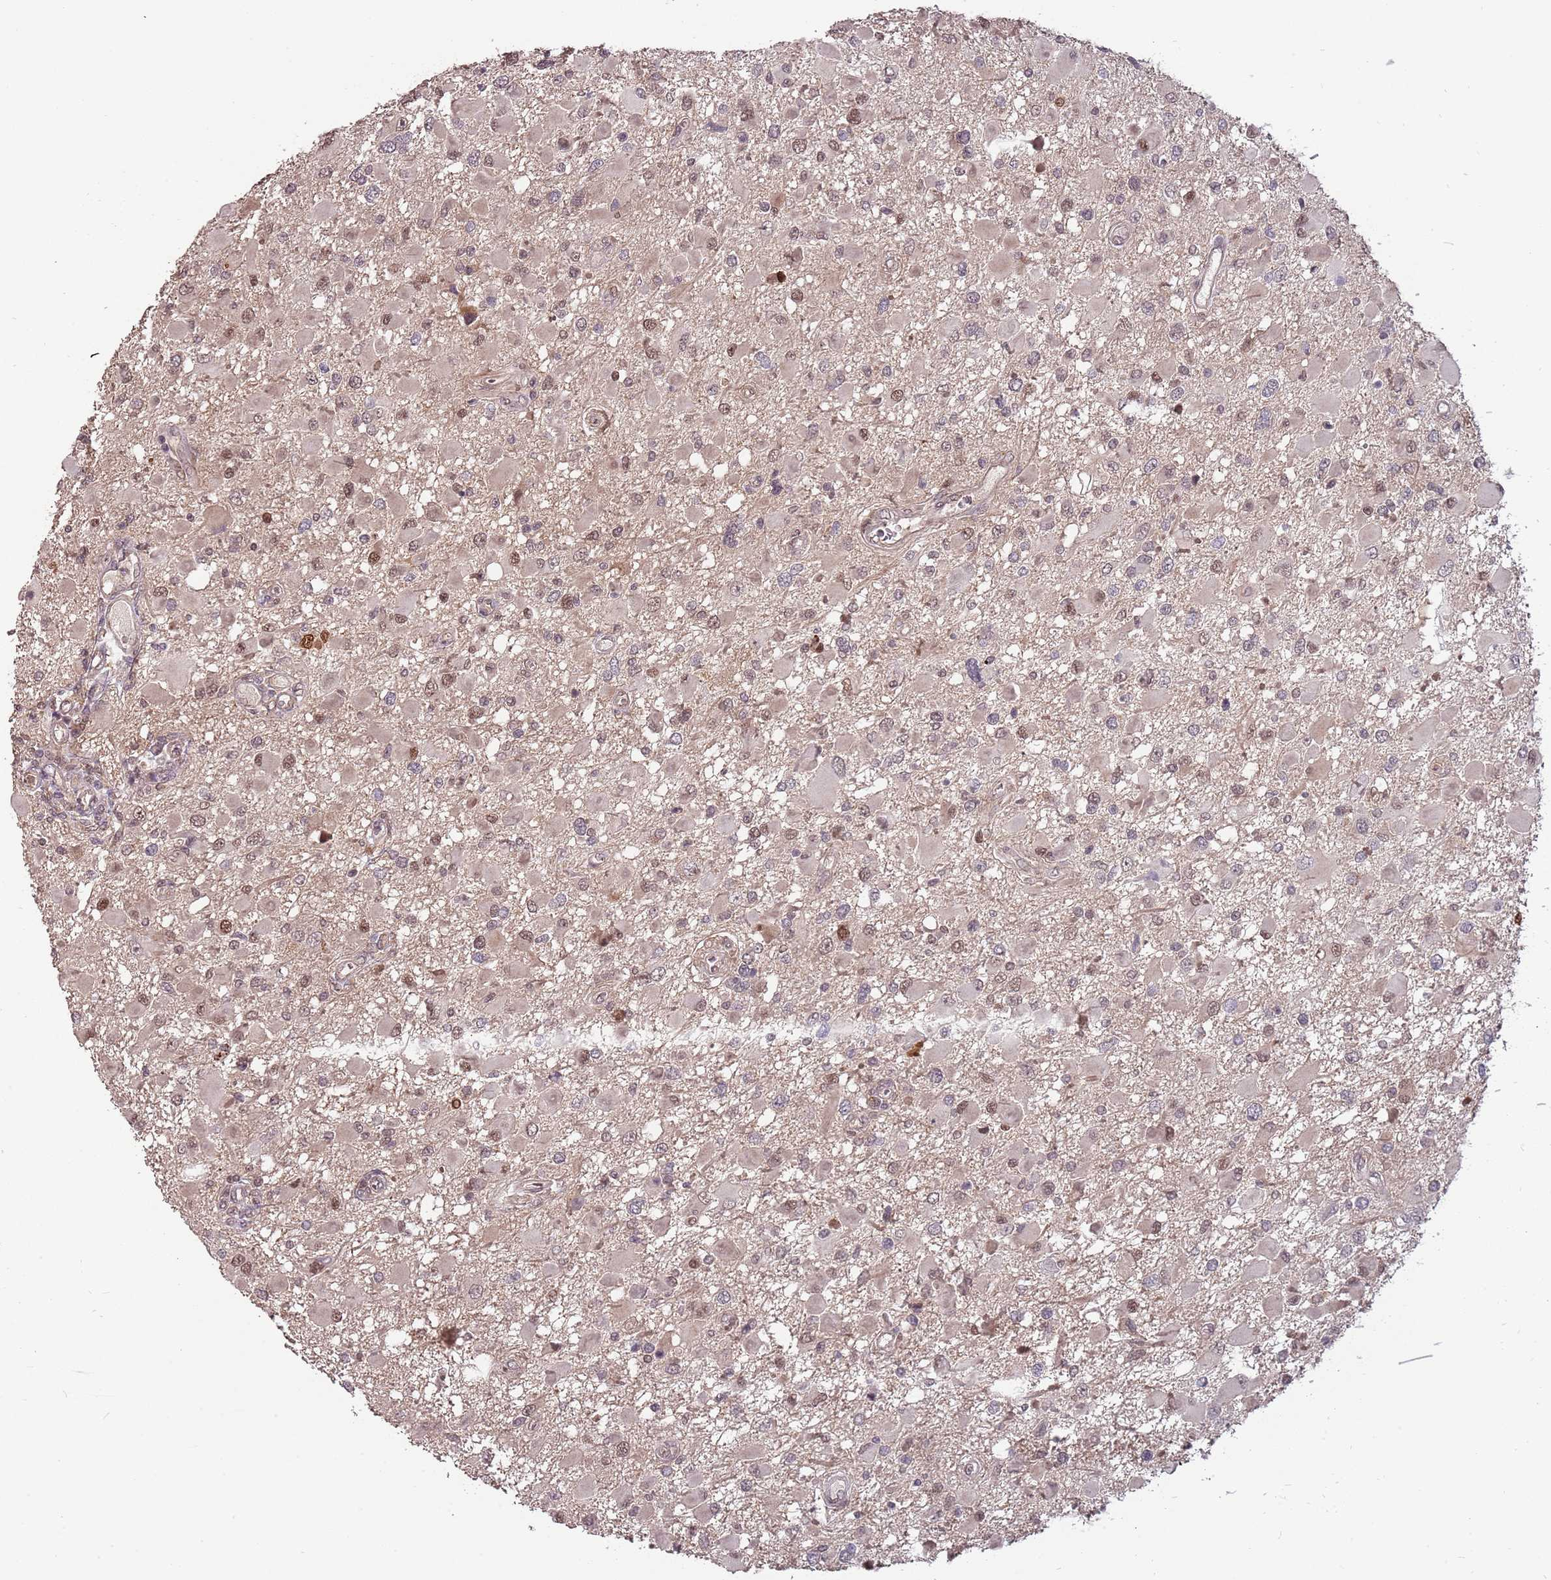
{"staining": {"intensity": "moderate", "quantity": "<25%", "location": "nuclear"}, "tissue": "glioma", "cell_type": "Tumor cells", "image_type": "cancer", "snomed": [{"axis": "morphology", "description": "Glioma, malignant, High grade"}, {"axis": "topography", "description": "Brain"}], "caption": "Glioma stained with a brown dye displays moderate nuclear positive expression in about <25% of tumor cells.", "gene": "ZBTB5", "patient": {"sex": "male", "age": 53}}